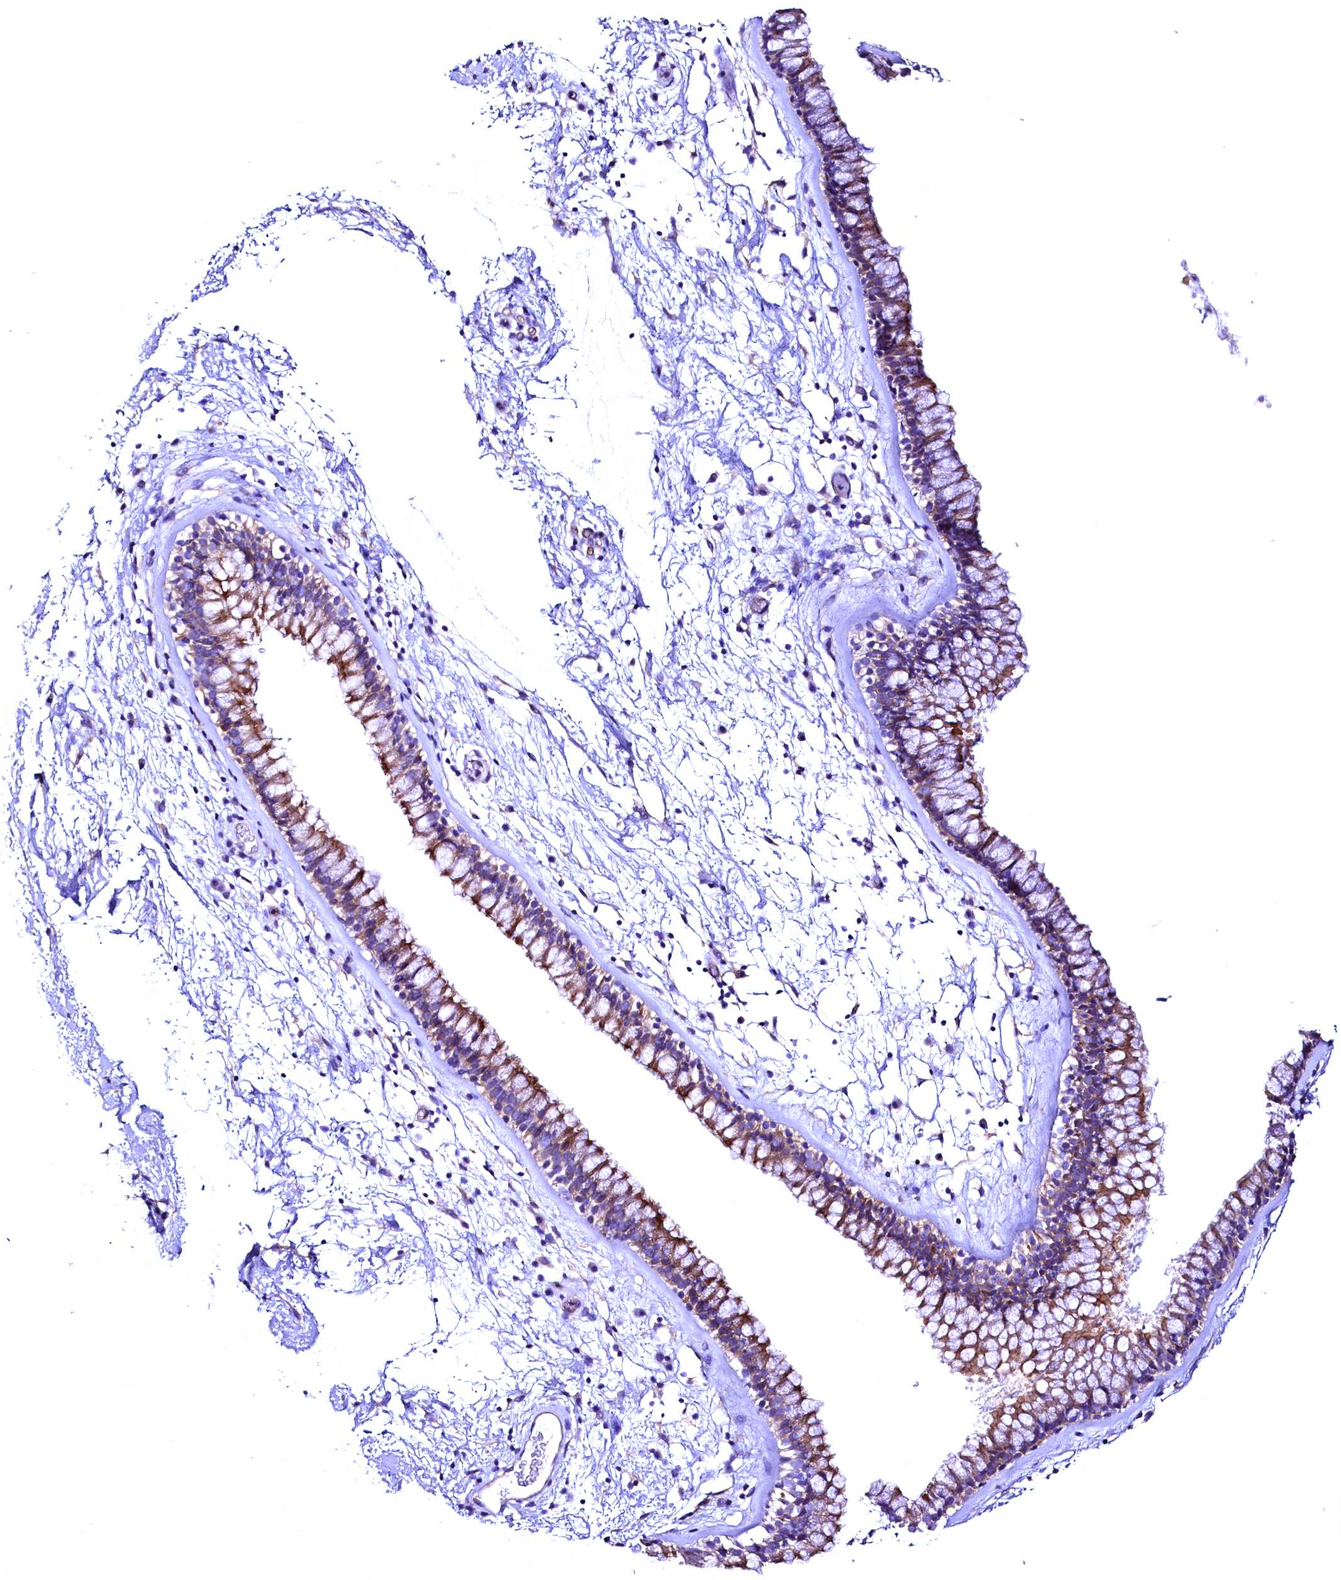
{"staining": {"intensity": "moderate", "quantity": ">75%", "location": "cytoplasmic/membranous"}, "tissue": "nasopharynx", "cell_type": "Respiratory epithelial cells", "image_type": "normal", "snomed": [{"axis": "morphology", "description": "Normal tissue, NOS"}, {"axis": "morphology", "description": "Inflammation, NOS"}, {"axis": "topography", "description": "Nasopharynx"}], "caption": "This image demonstrates unremarkable nasopharynx stained with immunohistochemistry to label a protein in brown. The cytoplasmic/membranous of respiratory epithelial cells show moderate positivity for the protein. Nuclei are counter-stained blue.", "gene": "SLF1", "patient": {"sex": "male", "age": 48}}